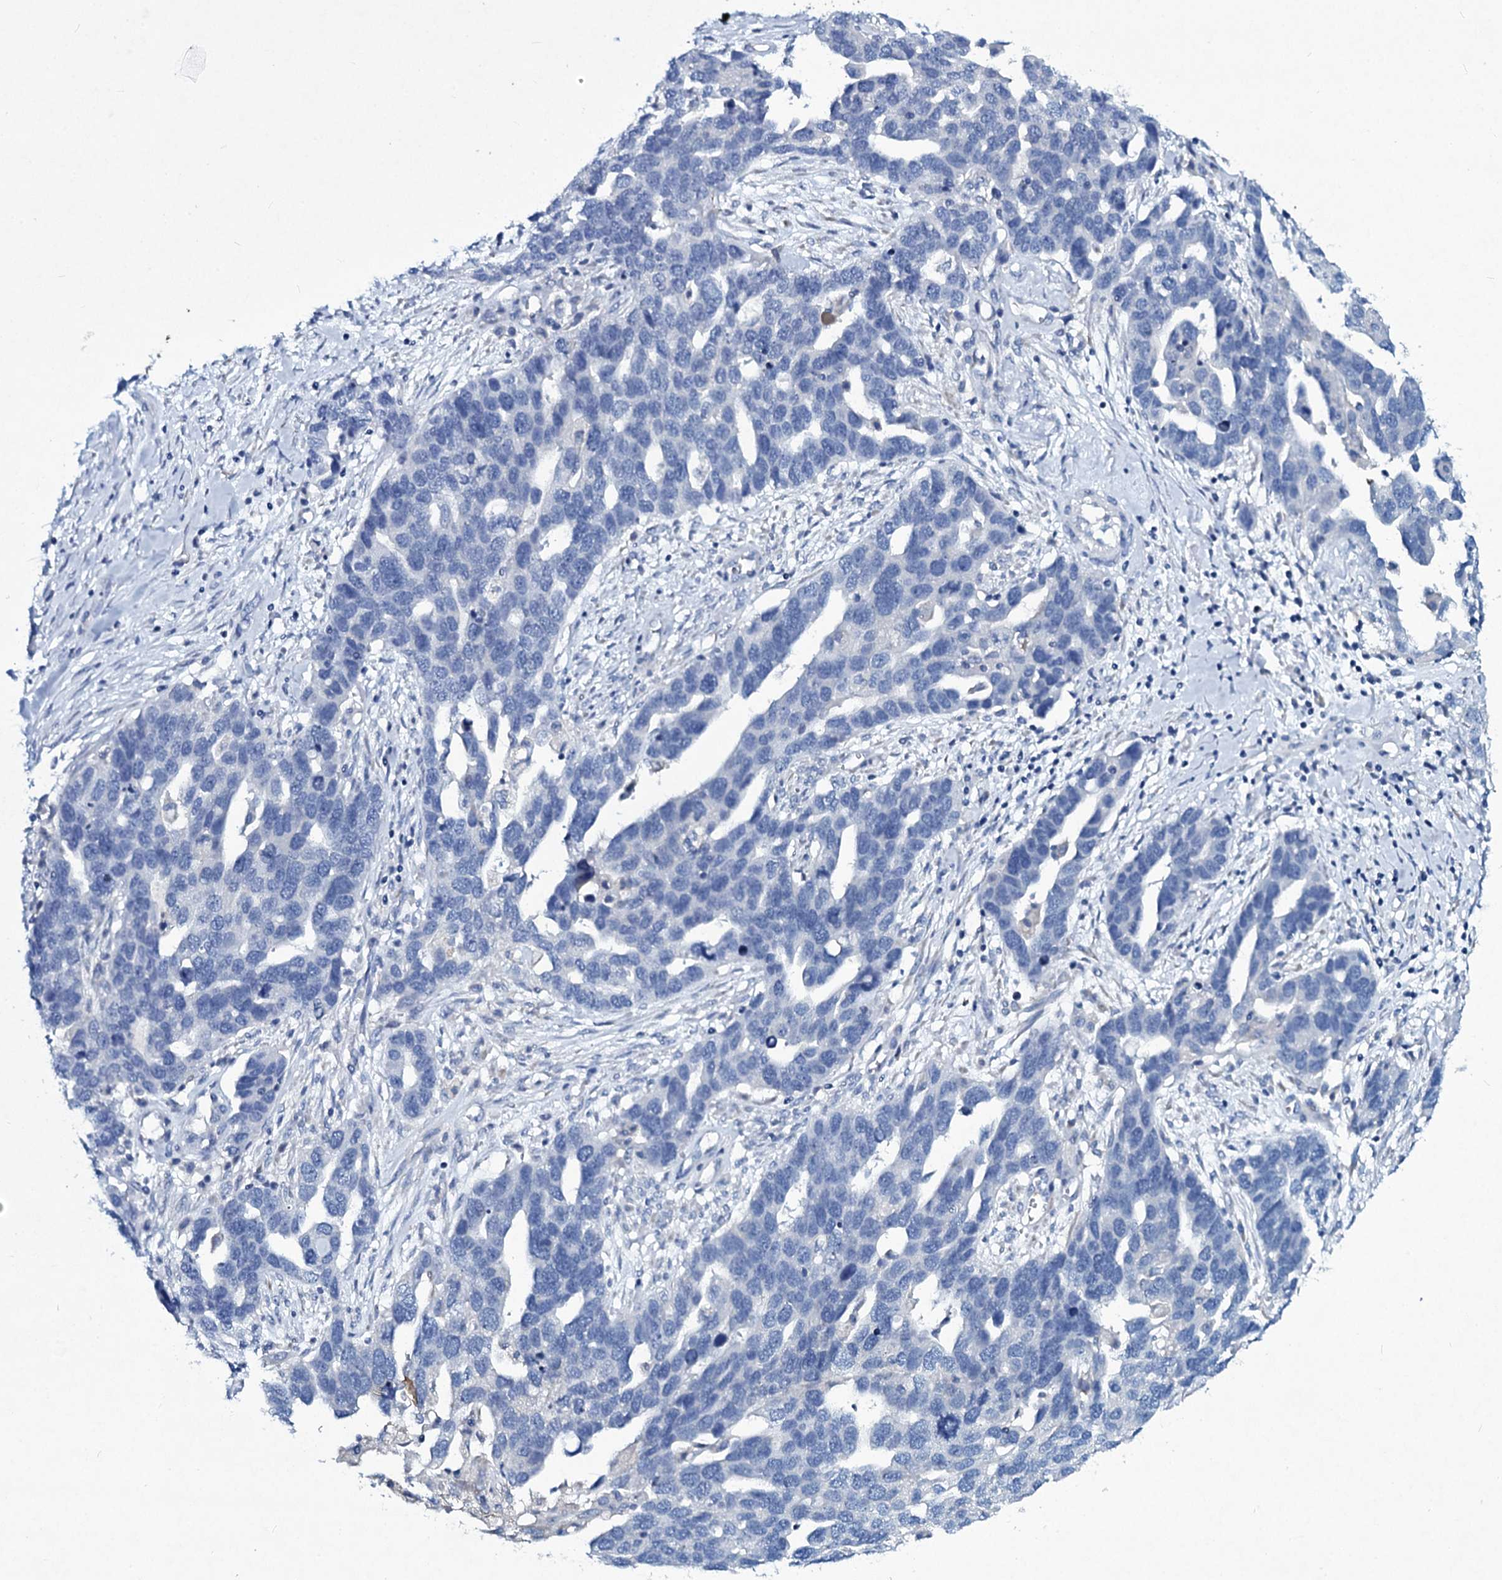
{"staining": {"intensity": "negative", "quantity": "none", "location": "none"}, "tissue": "ovarian cancer", "cell_type": "Tumor cells", "image_type": "cancer", "snomed": [{"axis": "morphology", "description": "Cystadenocarcinoma, serous, NOS"}, {"axis": "topography", "description": "Ovary"}], "caption": "This is an IHC photomicrograph of human ovarian cancer (serous cystadenocarcinoma). There is no positivity in tumor cells.", "gene": "TPGS2", "patient": {"sex": "female", "age": 54}}